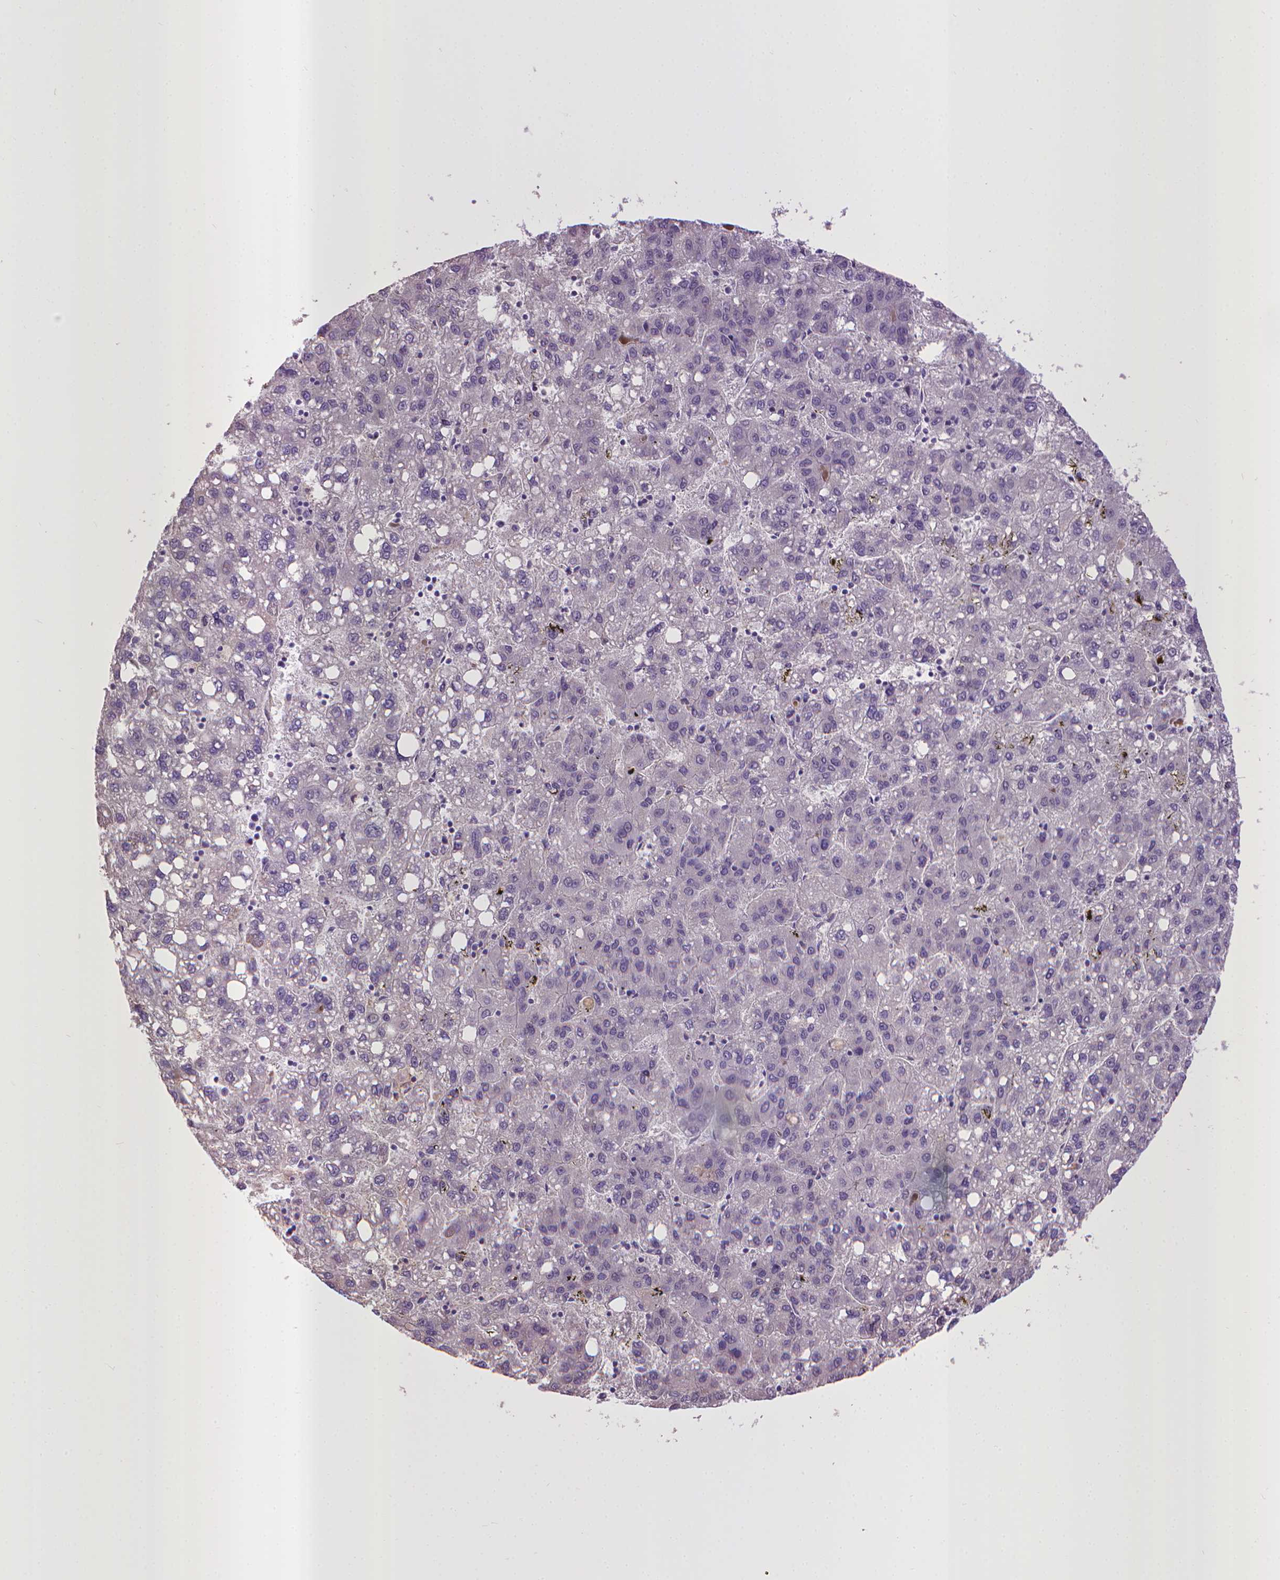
{"staining": {"intensity": "negative", "quantity": "none", "location": "none"}, "tissue": "liver cancer", "cell_type": "Tumor cells", "image_type": "cancer", "snomed": [{"axis": "morphology", "description": "Carcinoma, Hepatocellular, NOS"}, {"axis": "topography", "description": "Liver"}], "caption": "A photomicrograph of hepatocellular carcinoma (liver) stained for a protein demonstrates no brown staining in tumor cells.", "gene": "CPM", "patient": {"sex": "female", "age": 82}}